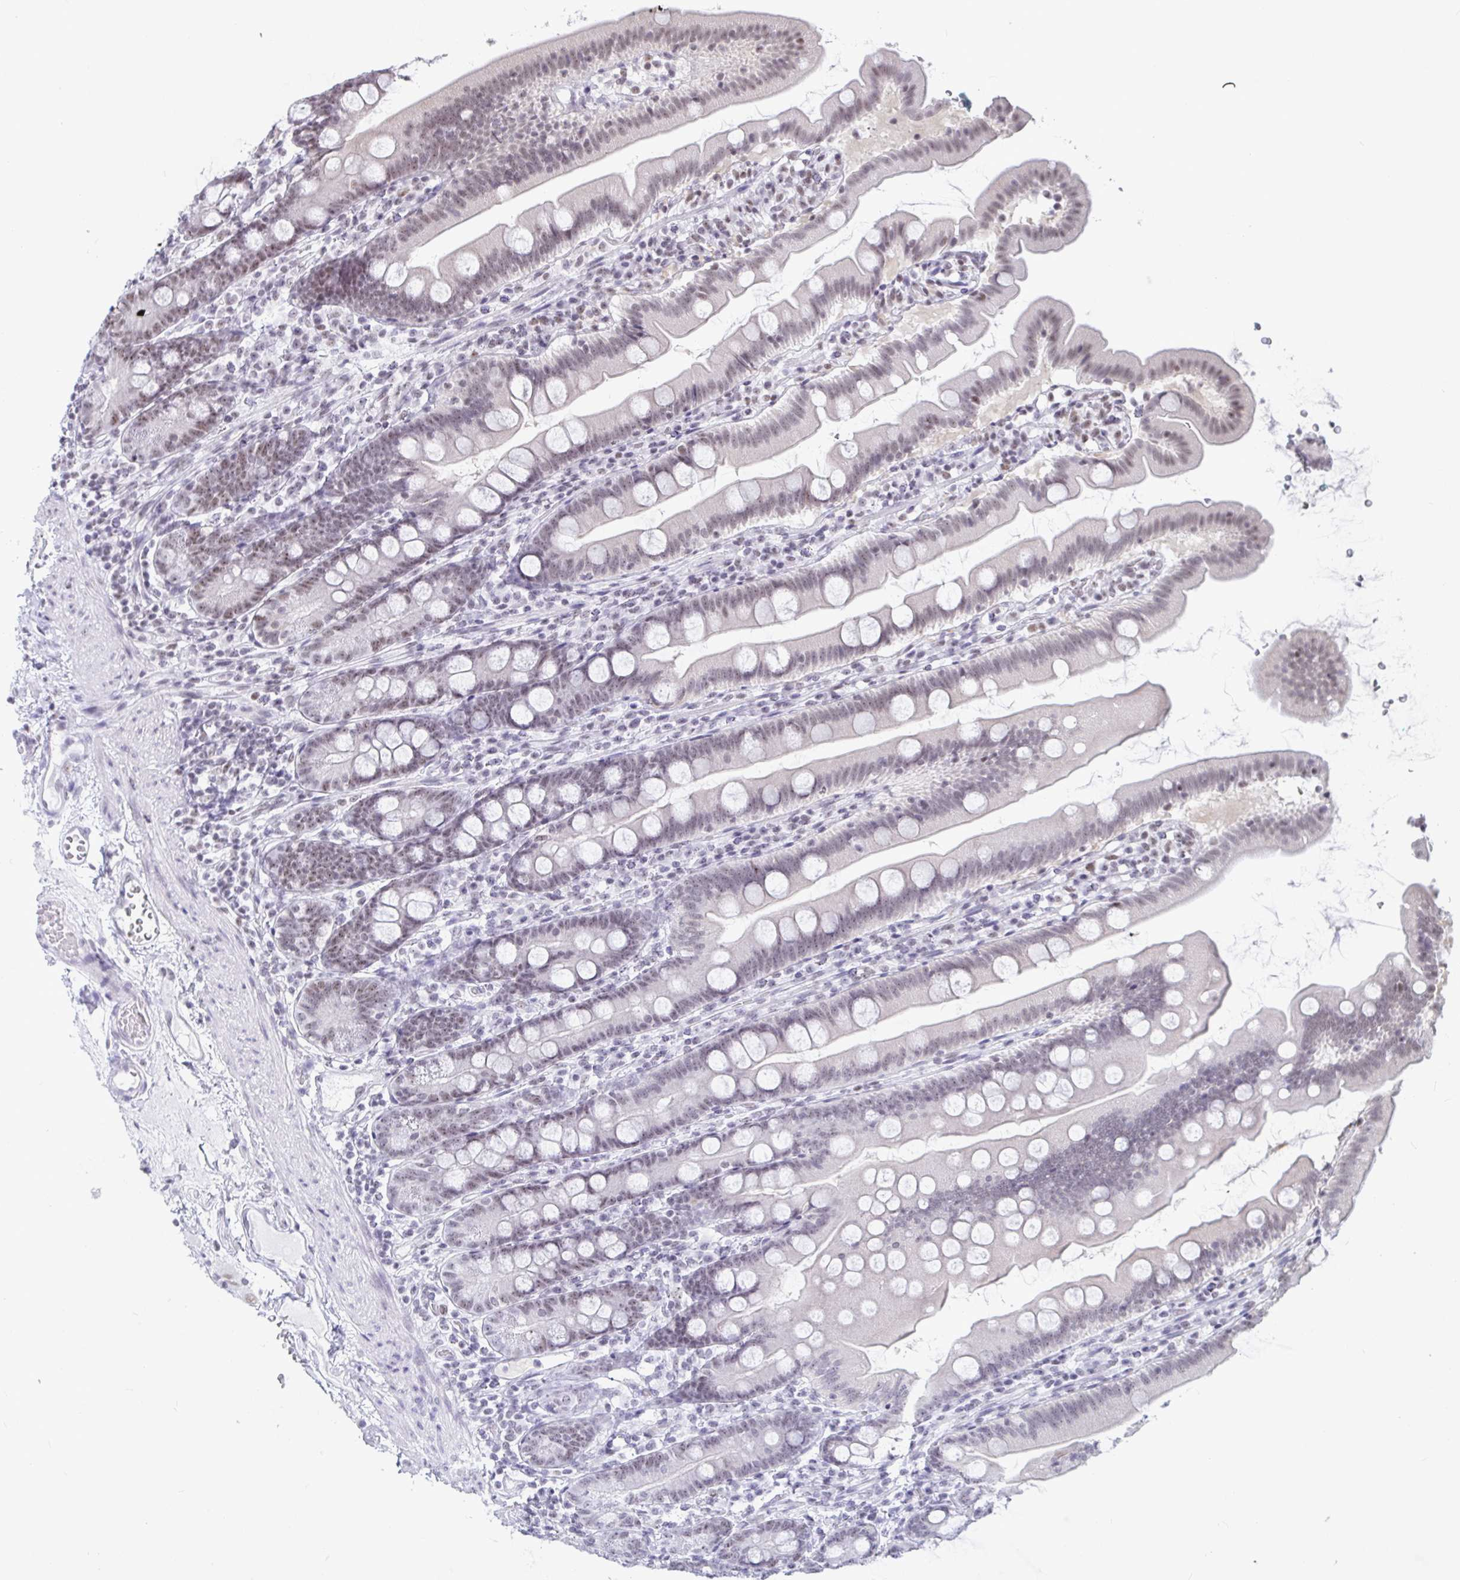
{"staining": {"intensity": "weak", "quantity": "<25%", "location": "nuclear"}, "tissue": "duodenum", "cell_type": "Glandular cells", "image_type": "normal", "snomed": [{"axis": "morphology", "description": "Normal tissue, NOS"}, {"axis": "topography", "description": "Duodenum"}], "caption": "IHC micrograph of benign human duodenum stained for a protein (brown), which demonstrates no staining in glandular cells. The staining is performed using DAB brown chromogen with nuclei counter-stained in using hematoxylin.", "gene": "SUPT16H", "patient": {"sex": "female", "age": 67}}